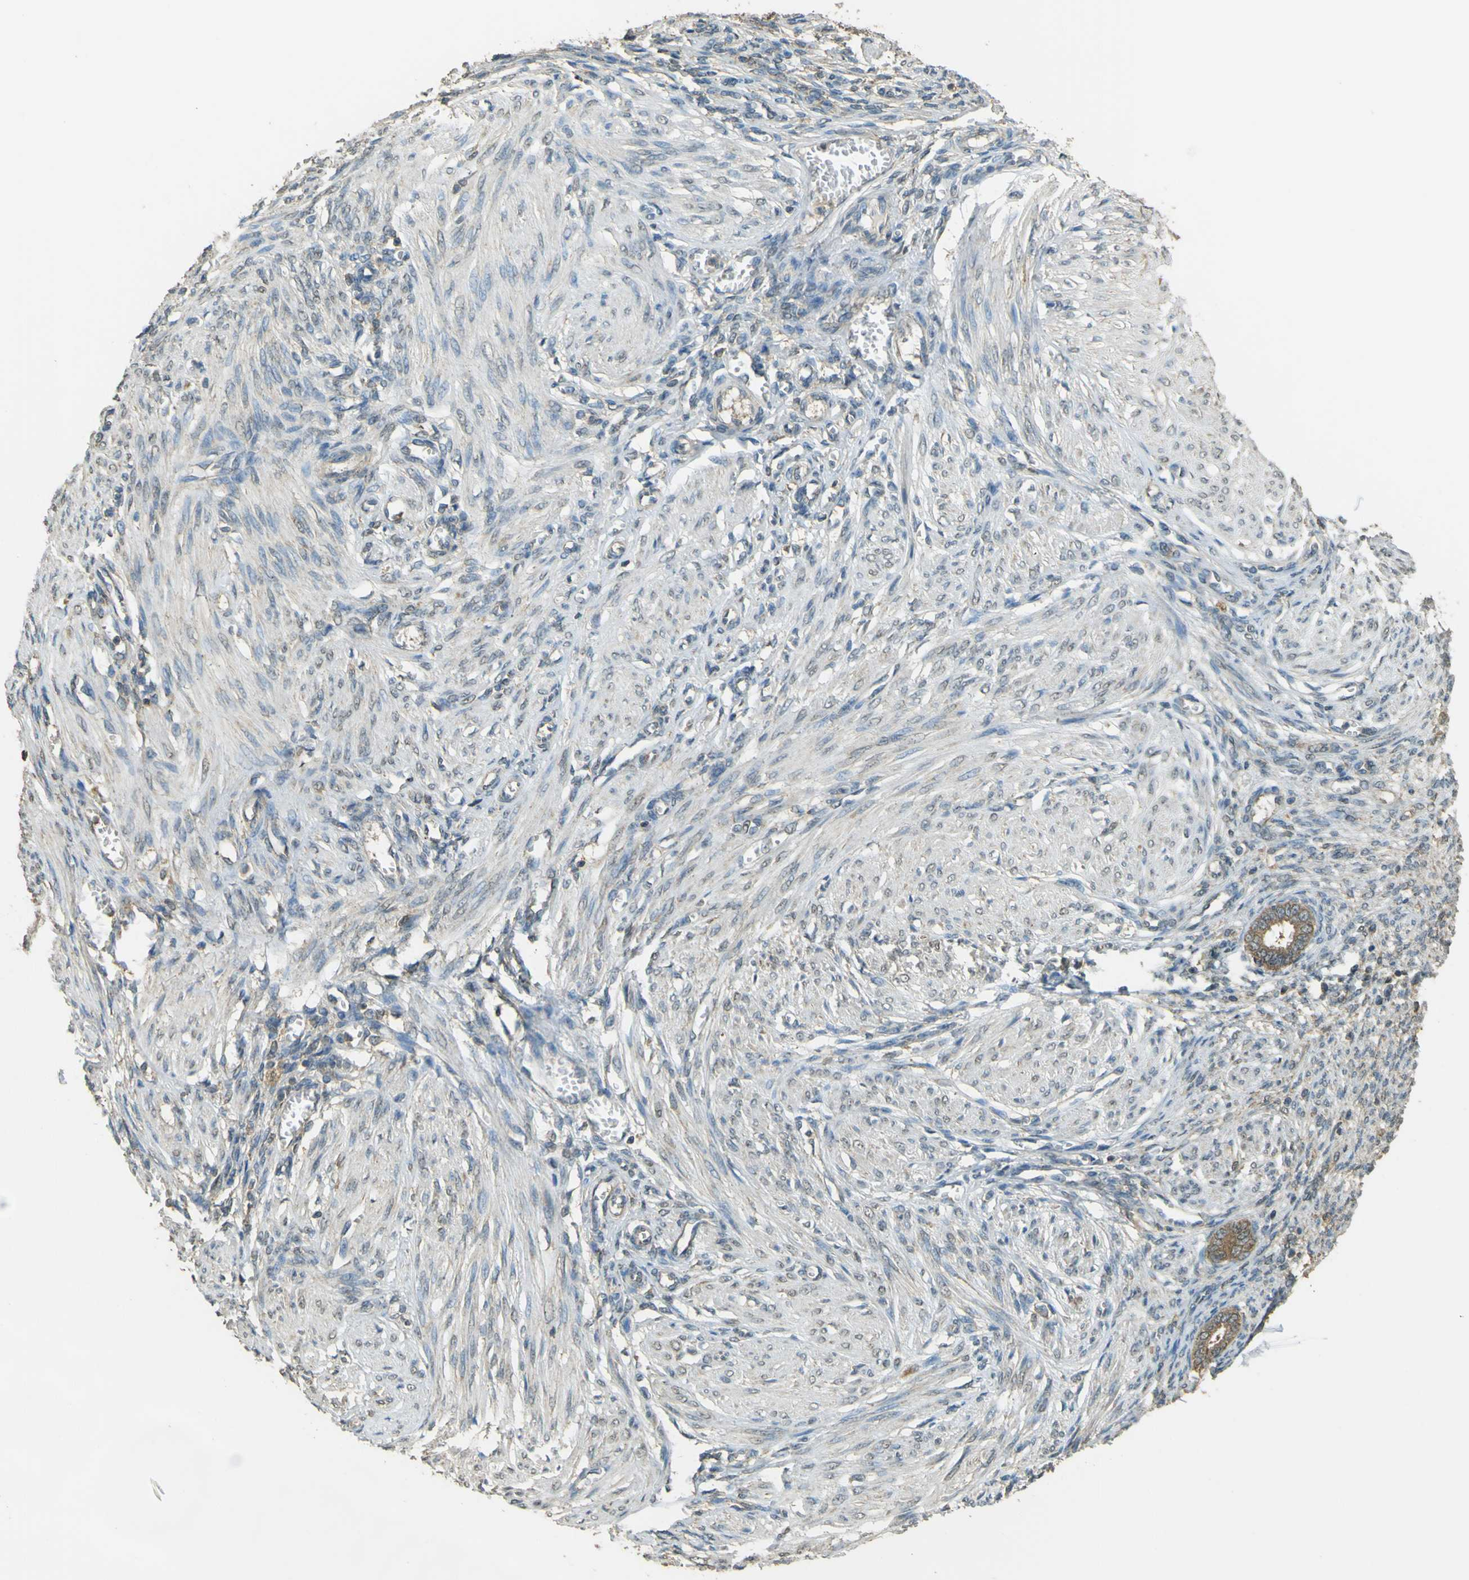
{"staining": {"intensity": "weak", "quantity": "<25%", "location": "cytoplasmic/membranous"}, "tissue": "endometrium", "cell_type": "Cells in endometrial stroma", "image_type": "normal", "snomed": [{"axis": "morphology", "description": "Normal tissue, NOS"}, {"axis": "topography", "description": "Endometrium"}], "caption": "The micrograph exhibits no significant positivity in cells in endometrial stroma of endometrium.", "gene": "GOLGA1", "patient": {"sex": "female", "age": 72}}